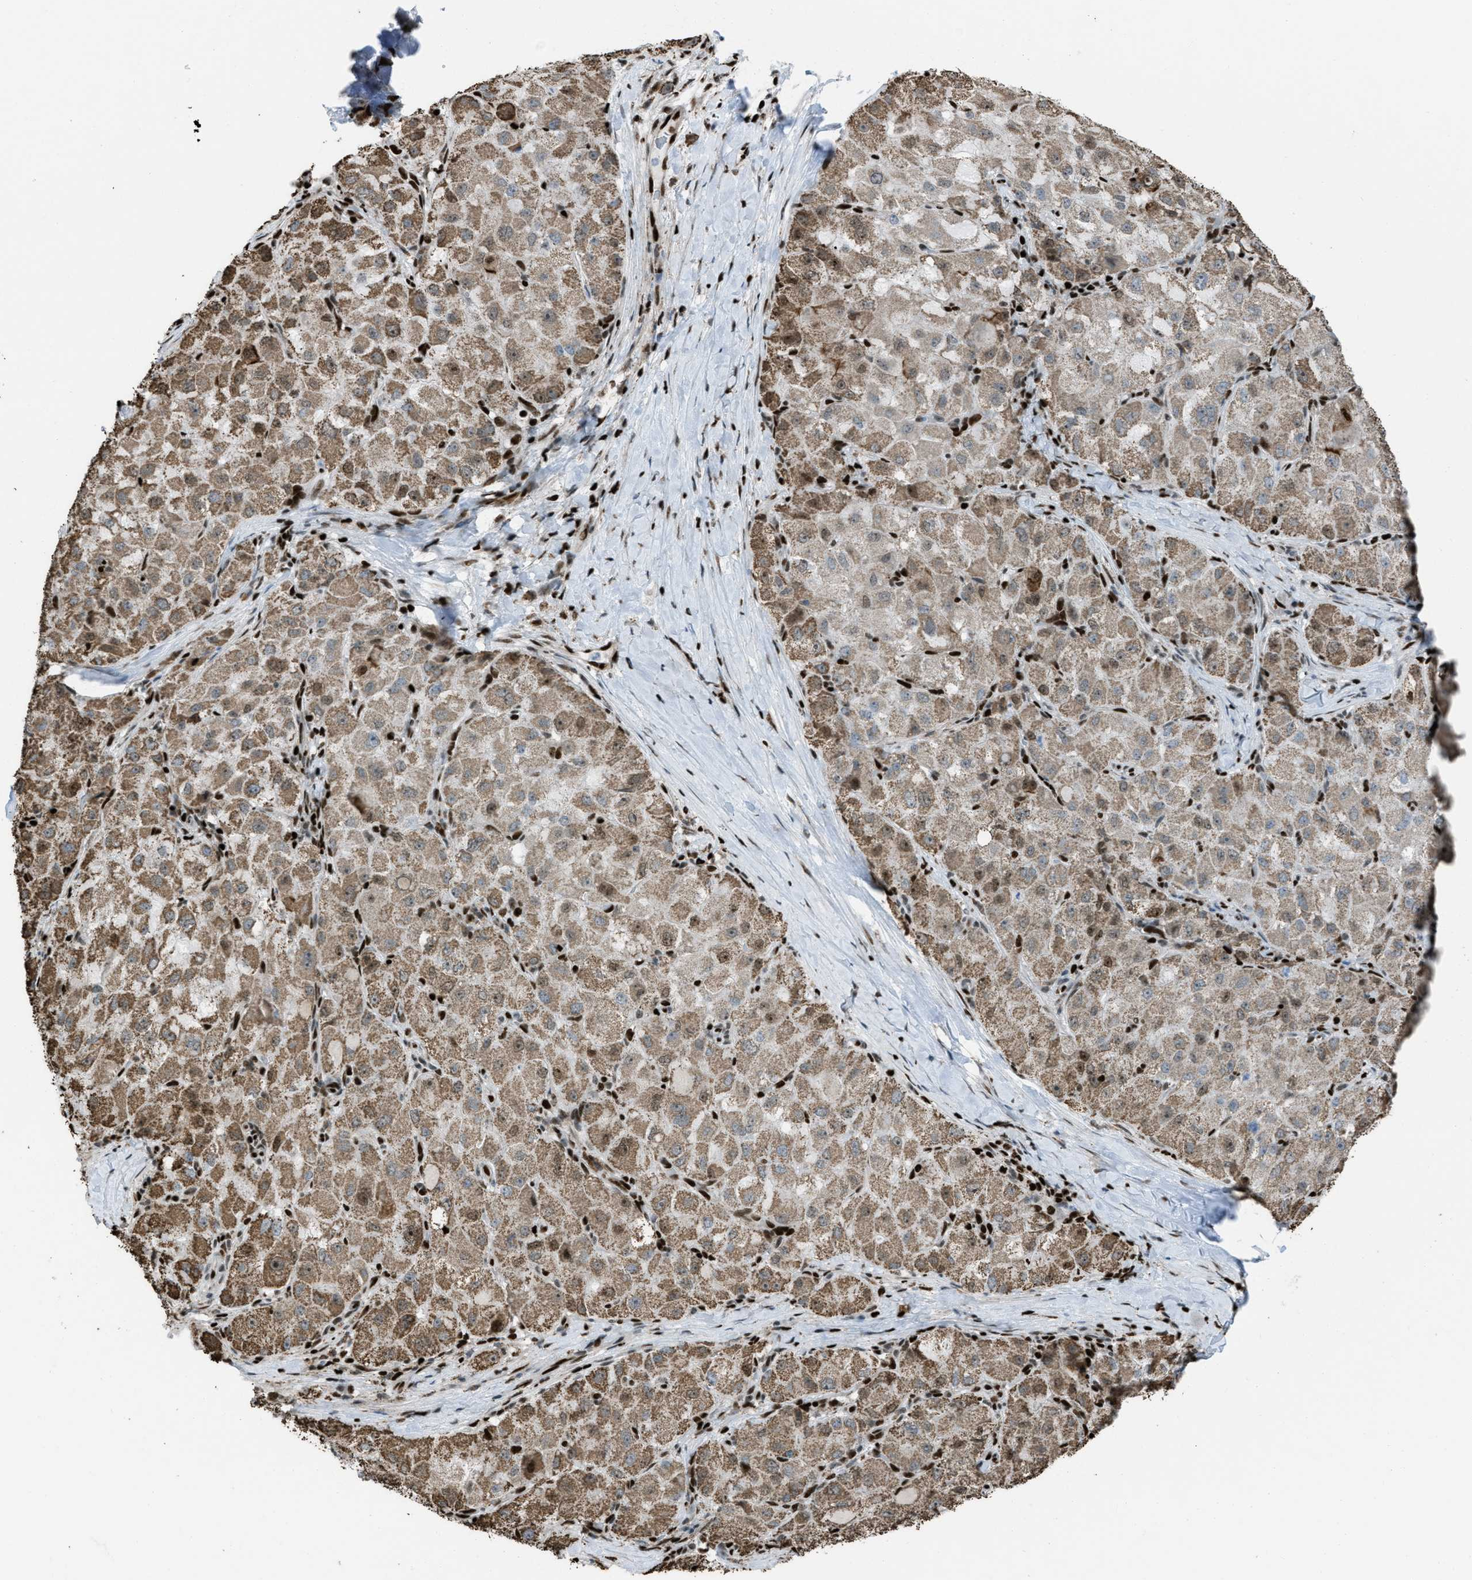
{"staining": {"intensity": "moderate", "quantity": ">75%", "location": "cytoplasmic/membranous"}, "tissue": "liver cancer", "cell_type": "Tumor cells", "image_type": "cancer", "snomed": [{"axis": "morphology", "description": "Carcinoma, Hepatocellular, NOS"}, {"axis": "topography", "description": "Liver"}], "caption": "The immunohistochemical stain shows moderate cytoplasmic/membranous positivity in tumor cells of liver cancer tissue.", "gene": "SLFN5", "patient": {"sex": "male", "age": 80}}